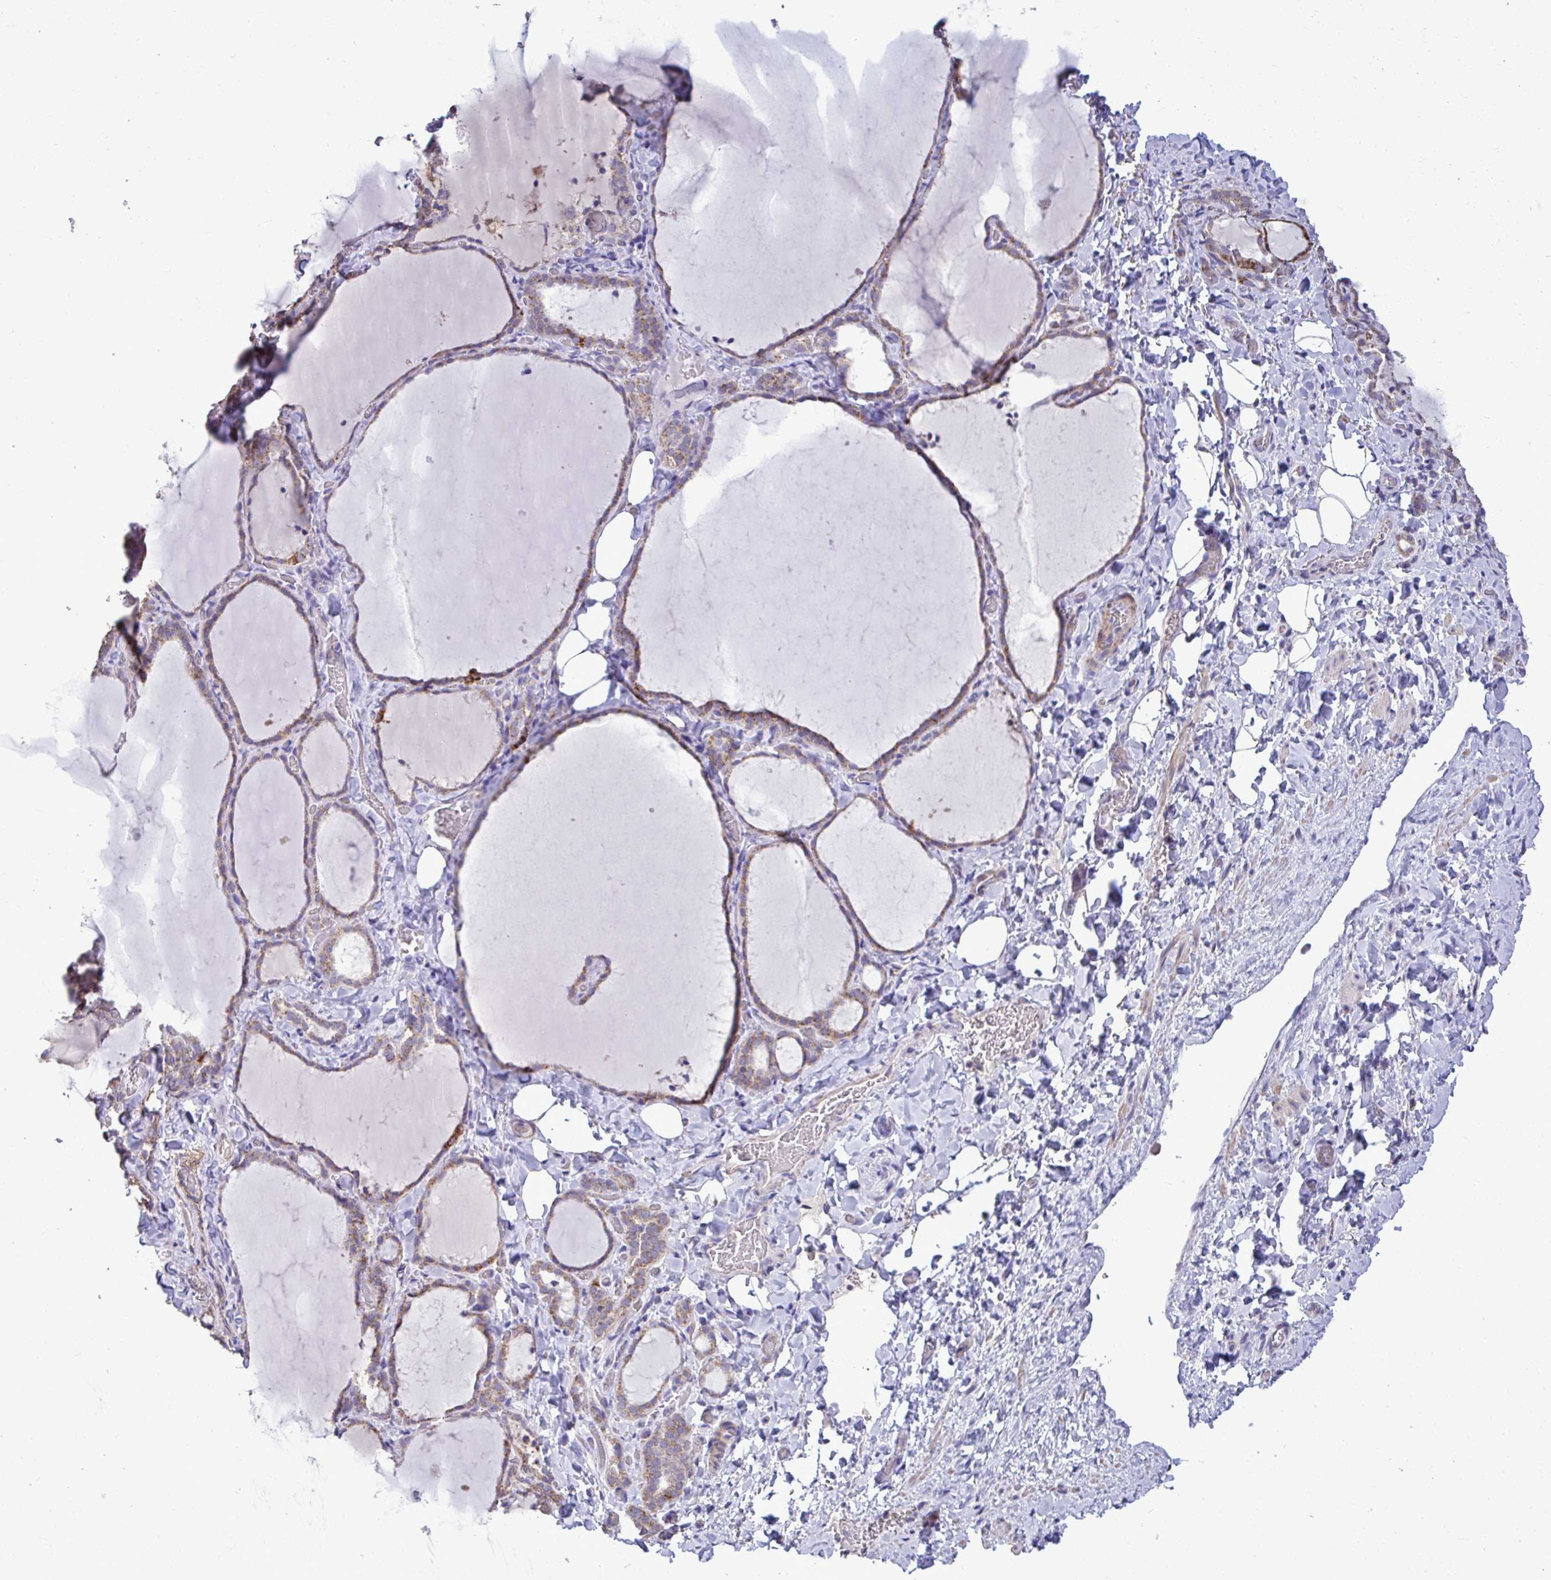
{"staining": {"intensity": "moderate", "quantity": "25%-75%", "location": "cytoplasmic/membranous"}, "tissue": "thyroid gland", "cell_type": "Glandular cells", "image_type": "normal", "snomed": [{"axis": "morphology", "description": "Normal tissue, NOS"}, {"axis": "topography", "description": "Thyroid gland"}], "caption": "High-power microscopy captured an IHC image of benign thyroid gland, revealing moderate cytoplasmic/membranous staining in approximately 25%-75% of glandular cells.", "gene": "ENSG00000269547", "patient": {"sex": "female", "age": 22}}